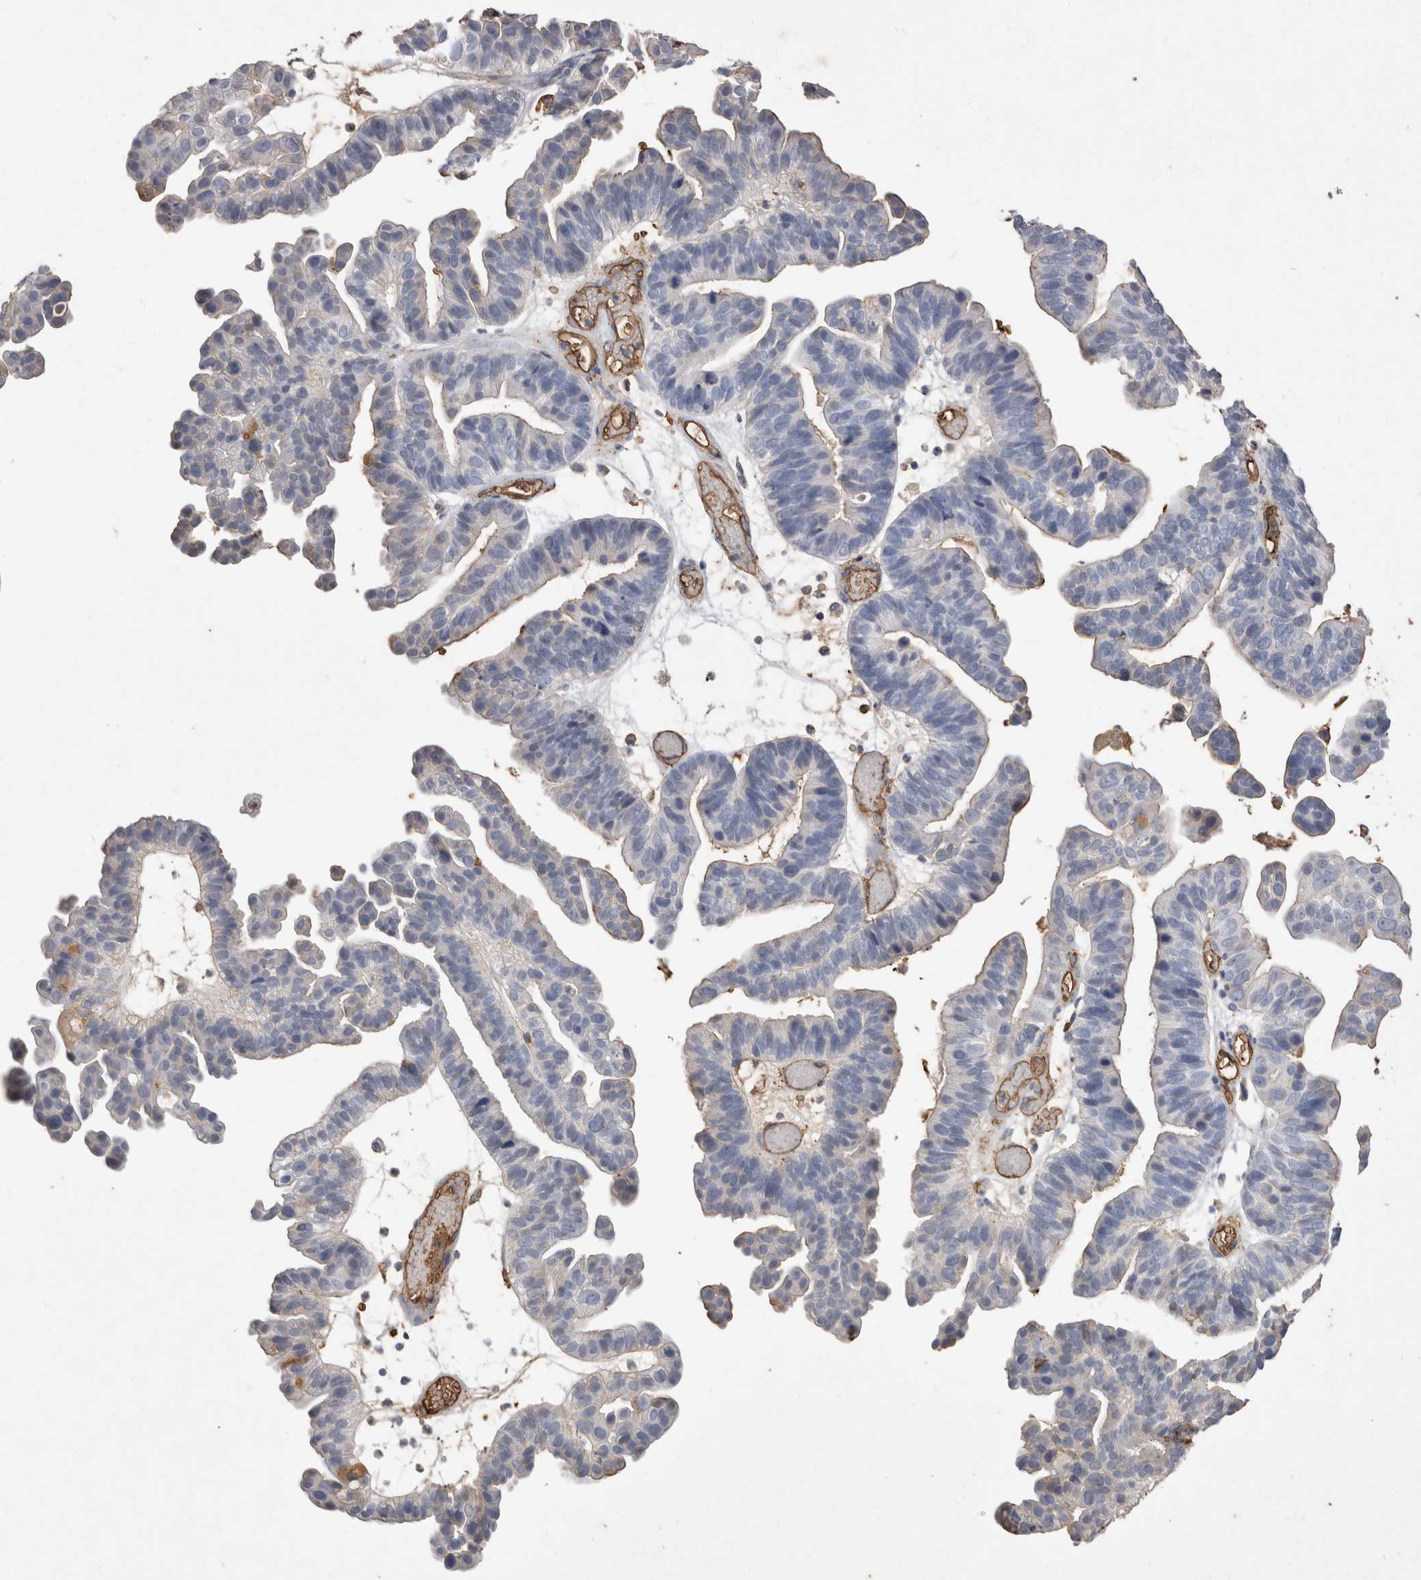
{"staining": {"intensity": "moderate", "quantity": "<25%", "location": "cytoplasmic/membranous"}, "tissue": "ovarian cancer", "cell_type": "Tumor cells", "image_type": "cancer", "snomed": [{"axis": "morphology", "description": "Cystadenocarcinoma, serous, NOS"}, {"axis": "topography", "description": "Ovary"}], "caption": "Immunohistochemical staining of ovarian cancer (serous cystadenocarcinoma) demonstrates low levels of moderate cytoplasmic/membranous protein expression in approximately <25% of tumor cells. Immunohistochemistry stains the protein of interest in brown and the nuclei are stained blue.", "gene": "IL17RC", "patient": {"sex": "female", "age": 56}}